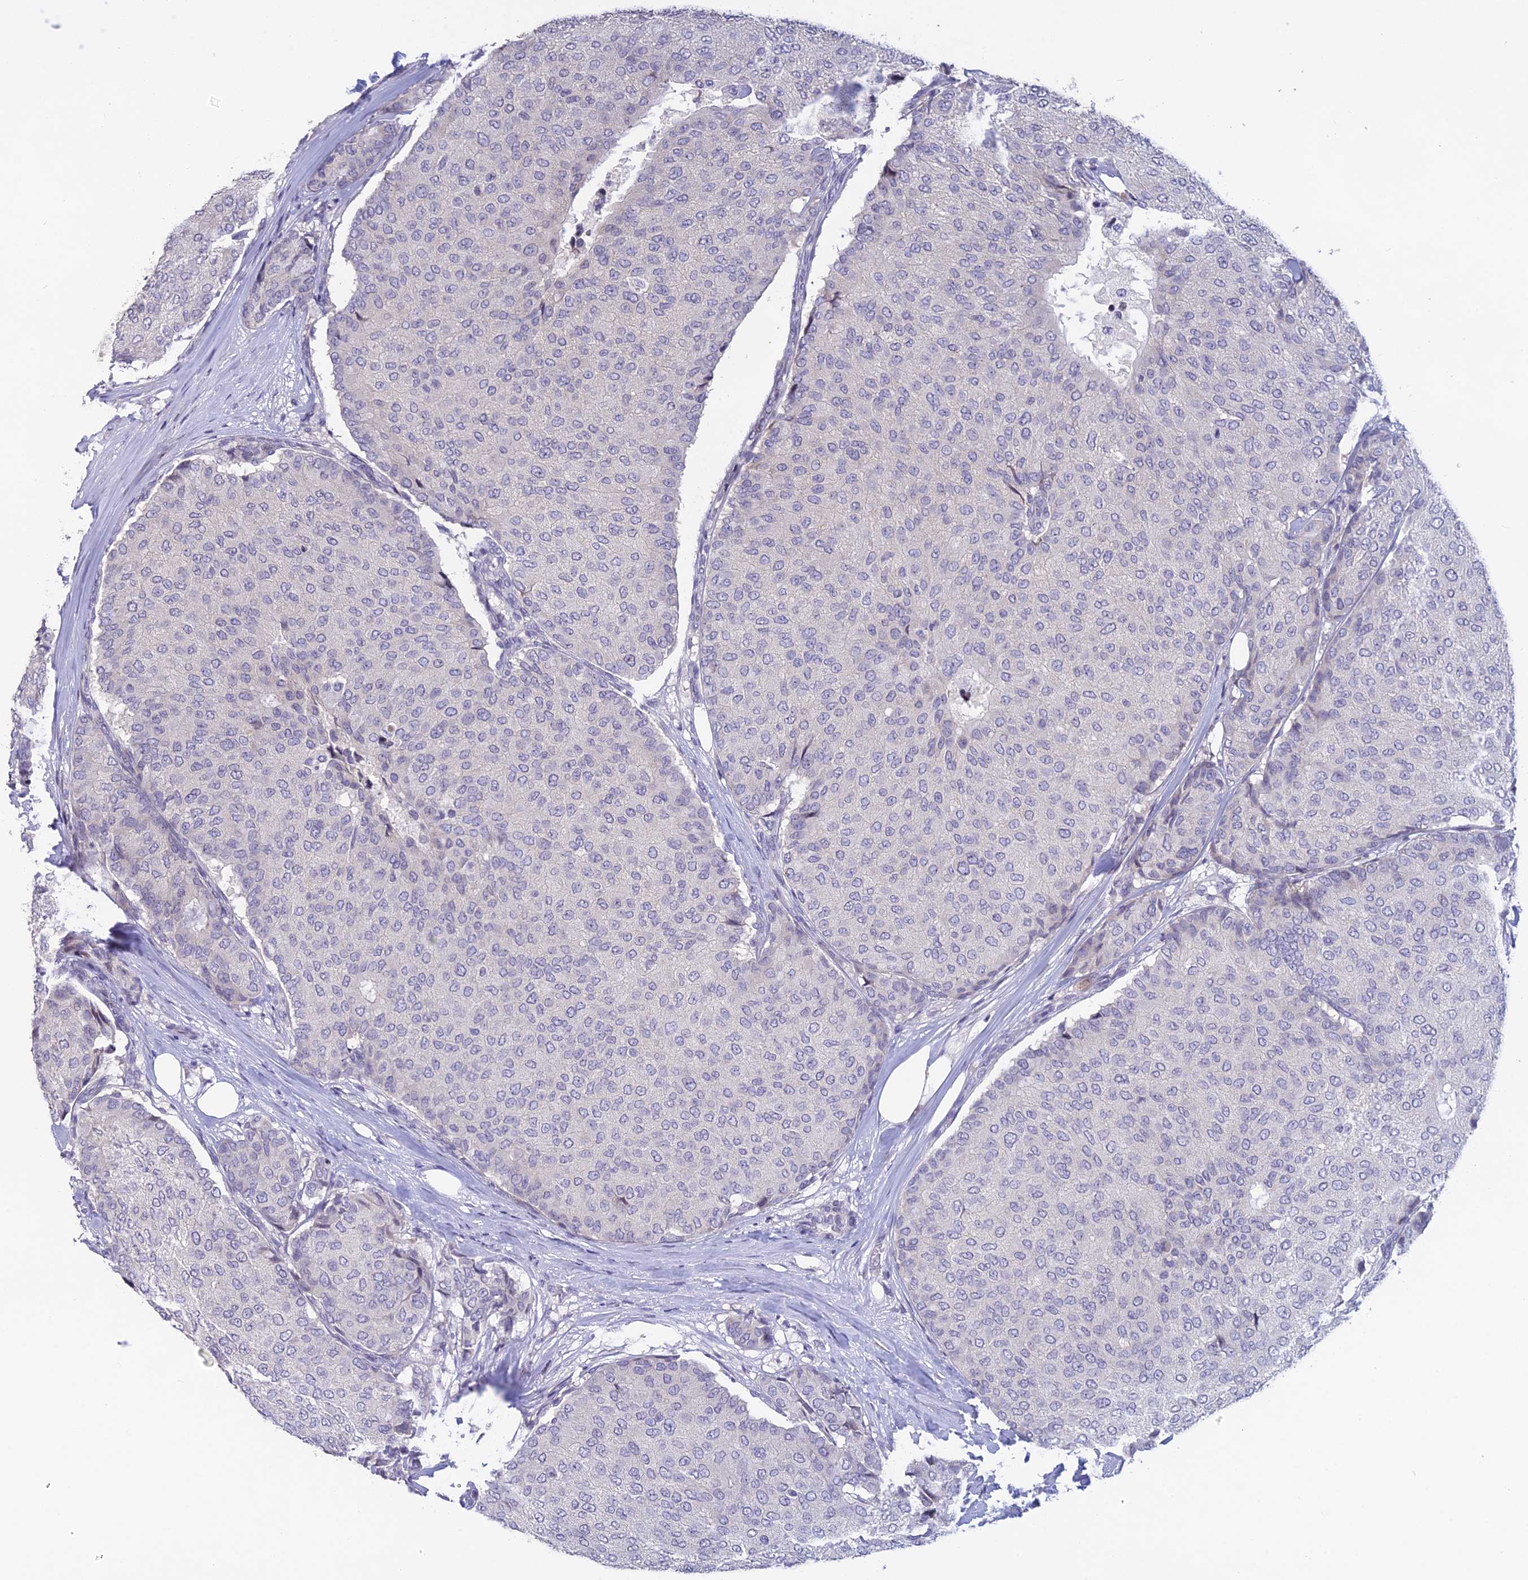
{"staining": {"intensity": "negative", "quantity": "none", "location": "none"}, "tissue": "breast cancer", "cell_type": "Tumor cells", "image_type": "cancer", "snomed": [{"axis": "morphology", "description": "Duct carcinoma"}, {"axis": "topography", "description": "Breast"}], "caption": "A histopathology image of breast invasive ductal carcinoma stained for a protein exhibits no brown staining in tumor cells.", "gene": "TMEM134", "patient": {"sex": "female", "age": 75}}